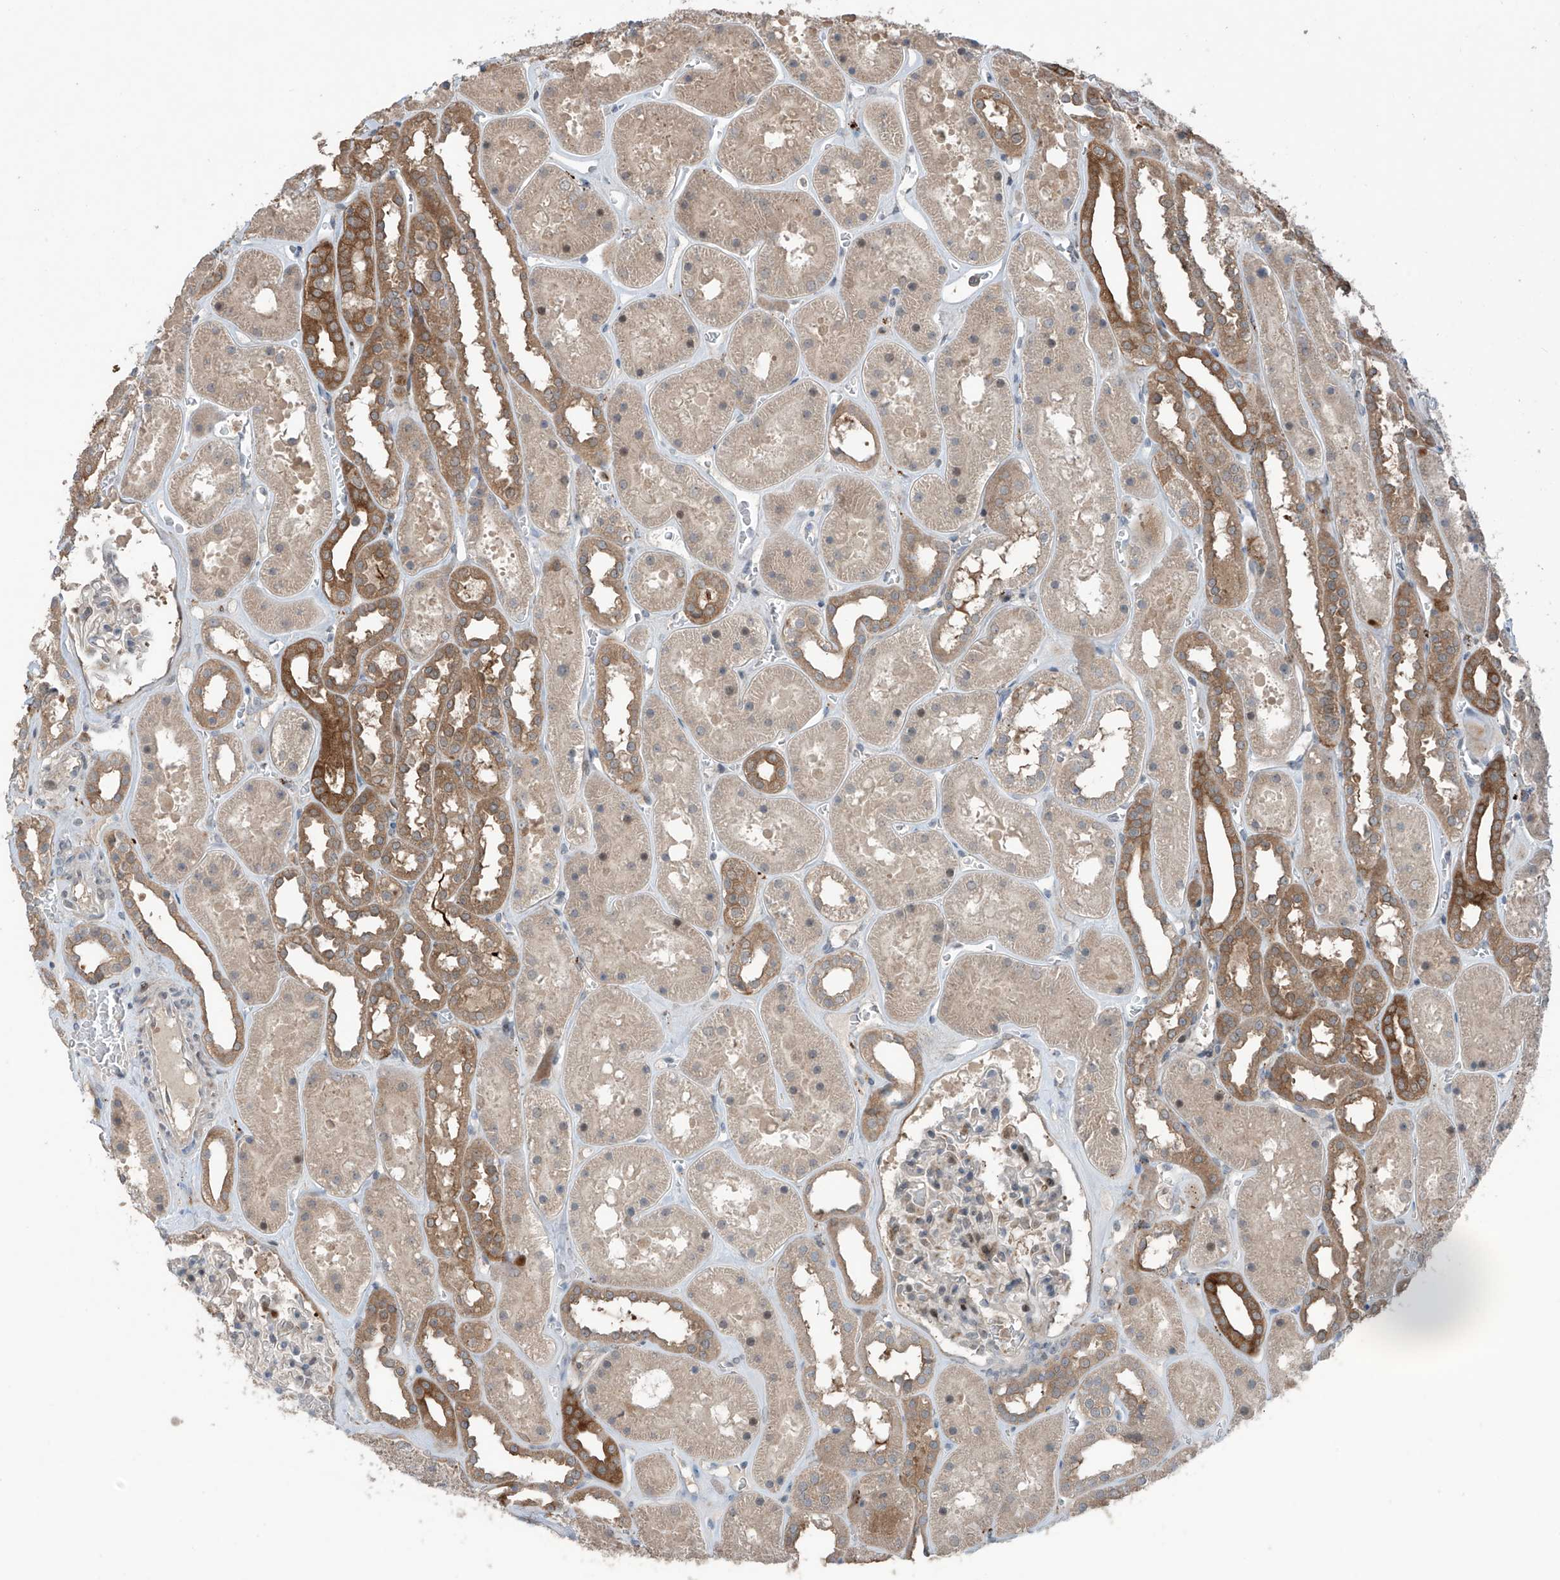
{"staining": {"intensity": "weak", "quantity": "25%-75%", "location": "cytoplasmic/membranous"}, "tissue": "kidney", "cell_type": "Cells in glomeruli", "image_type": "normal", "snomed": [{"axis": "morphology", "description": "Normal tissue, NOS"}, {"axis": "topography", "description": "Kidney"}], "caption": "A micrograph of kidney stained for a protein exhibits weak cytoplasmic/membranous brown staining in cells in glomeruli.", "gene": "SAMD3", "patient": {"sex": "female", "age": 41}}